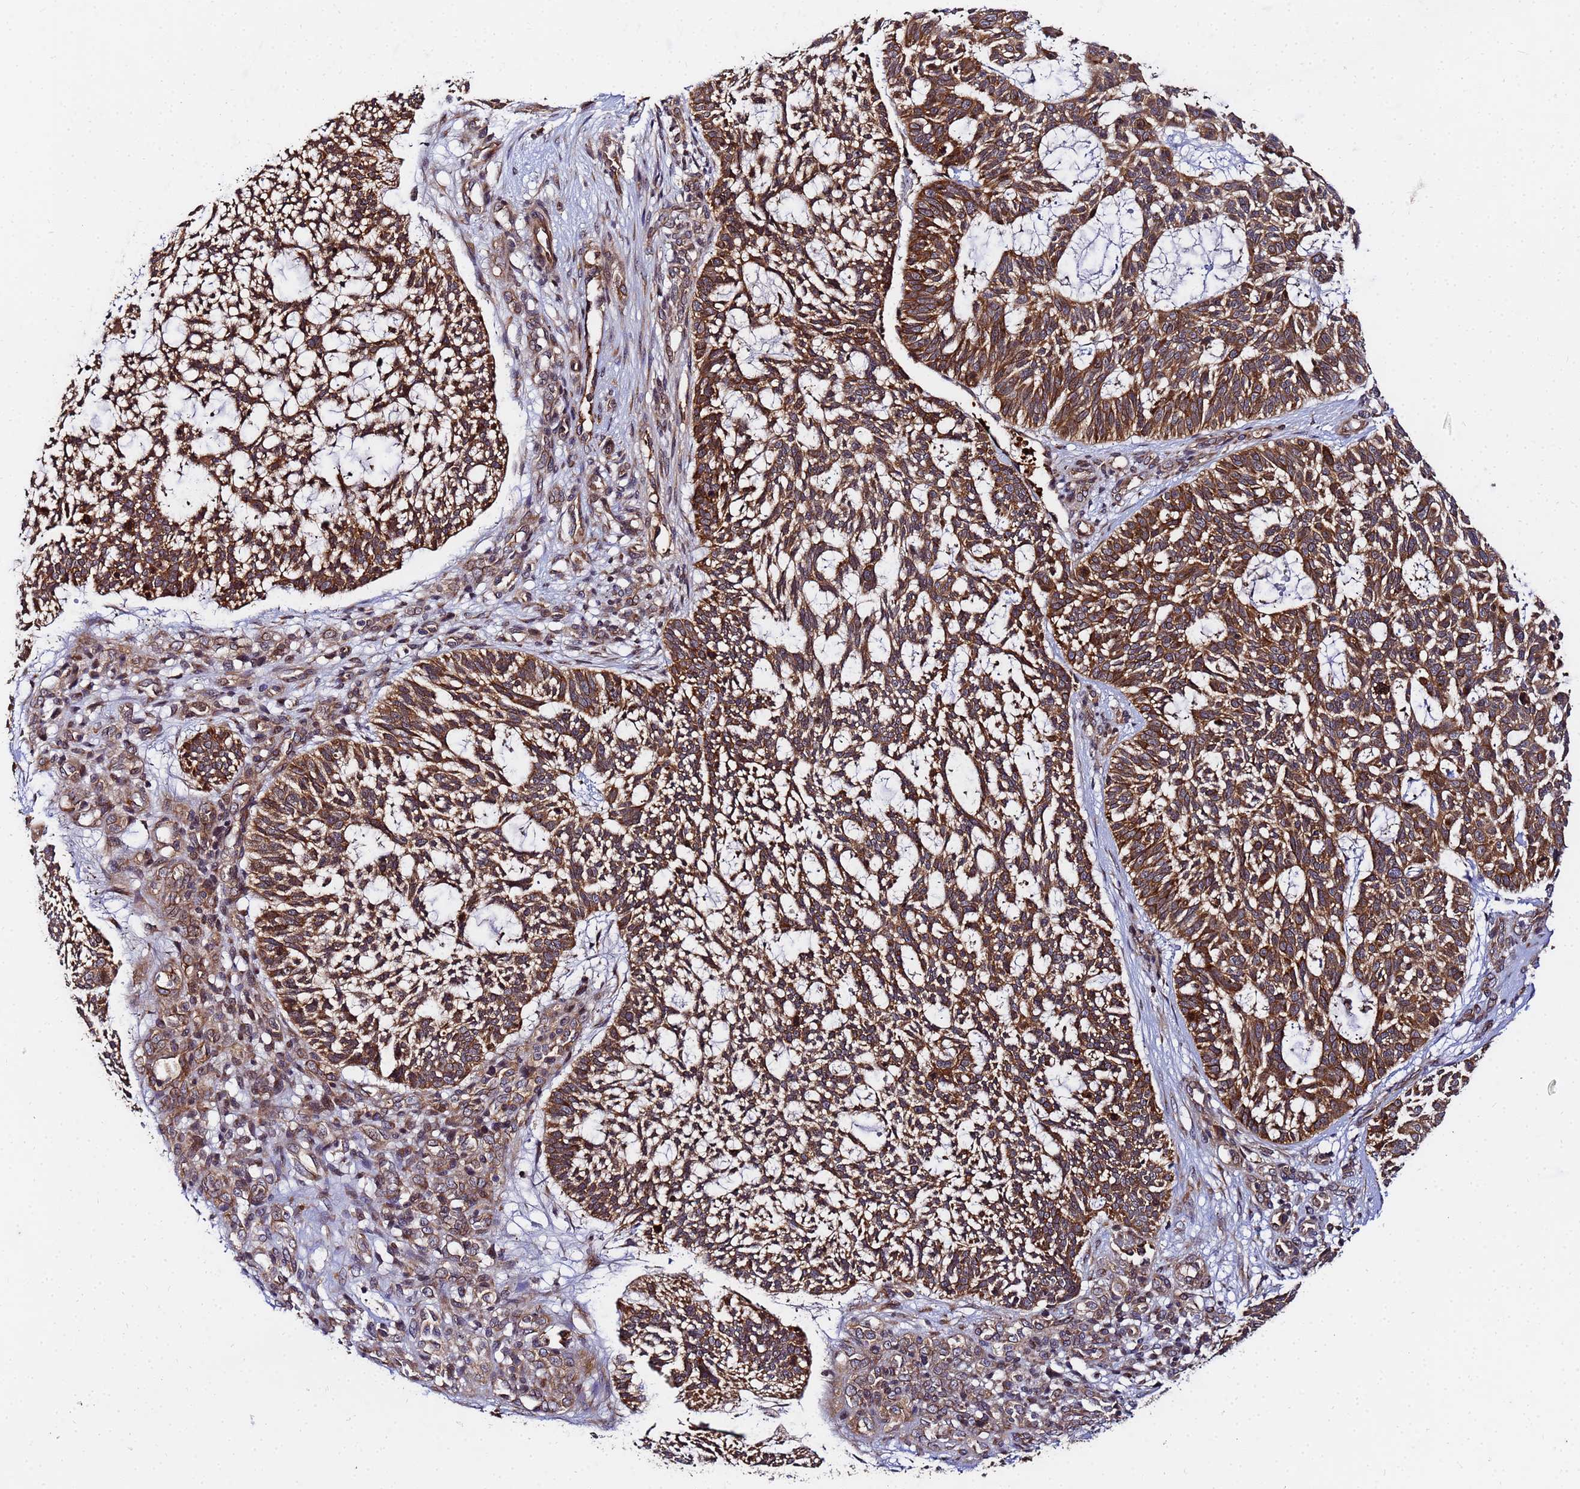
{"staining": {"intensity": "strong", "quantity": ">75%", "location": "cytoplasmic/membranous"}, "tissue": "skin cancer", "cell_type": "Tumor cells", "image_type": "cancer", "snomed": [{"axis": "morphology", "description": "Basal cell carcinoma"}, {"axis": "topography", "description": "Skin"}], "caption": "Strong cytoplasmic/membranous staining for a protein is seen in about >75% of tumor cells of basal cell carcinoma (skin) using IHC.", "gene": "UNC93B1", "patient": {"sex": "male", "age": 88}}